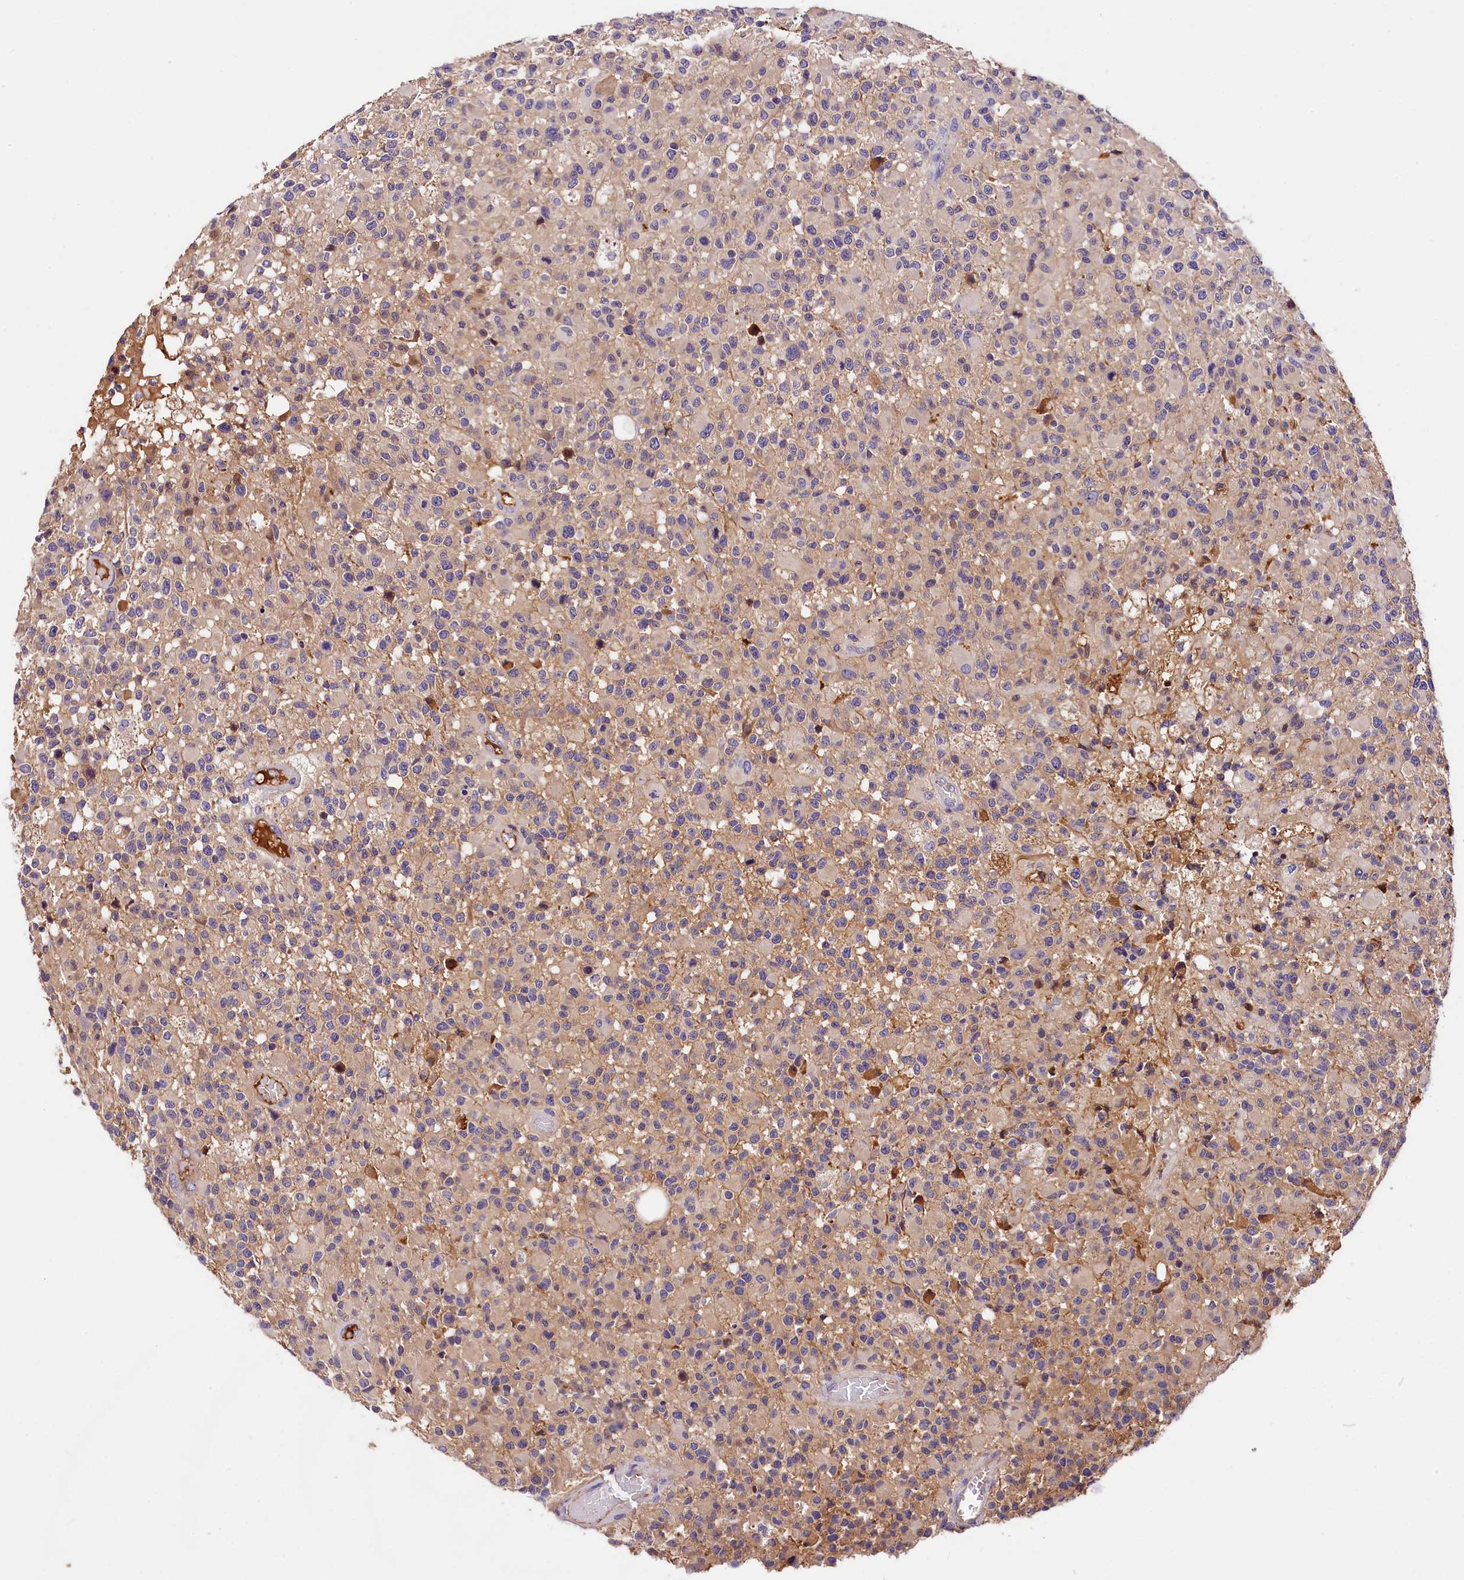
{"staining": {"intensity": "negative", "quantity": "none", "location": "none"}, "tissue": "glioma", "cell_type": "Tumor cells", "image_type": "cancer", "snomed": [{"axis": "morphology", "description": "Glioma, malignant, High grade"}, {"axis": "morphology", "description": "Glioblastoma, NOS"}, {"axis": "topography", "description": "Brain"}], "caption": "Human glioma stained for a protein using IHC shows no expression in tumor cells.", "gene": "ARMC6", "patient": {"sex": "male", "age": 60}}